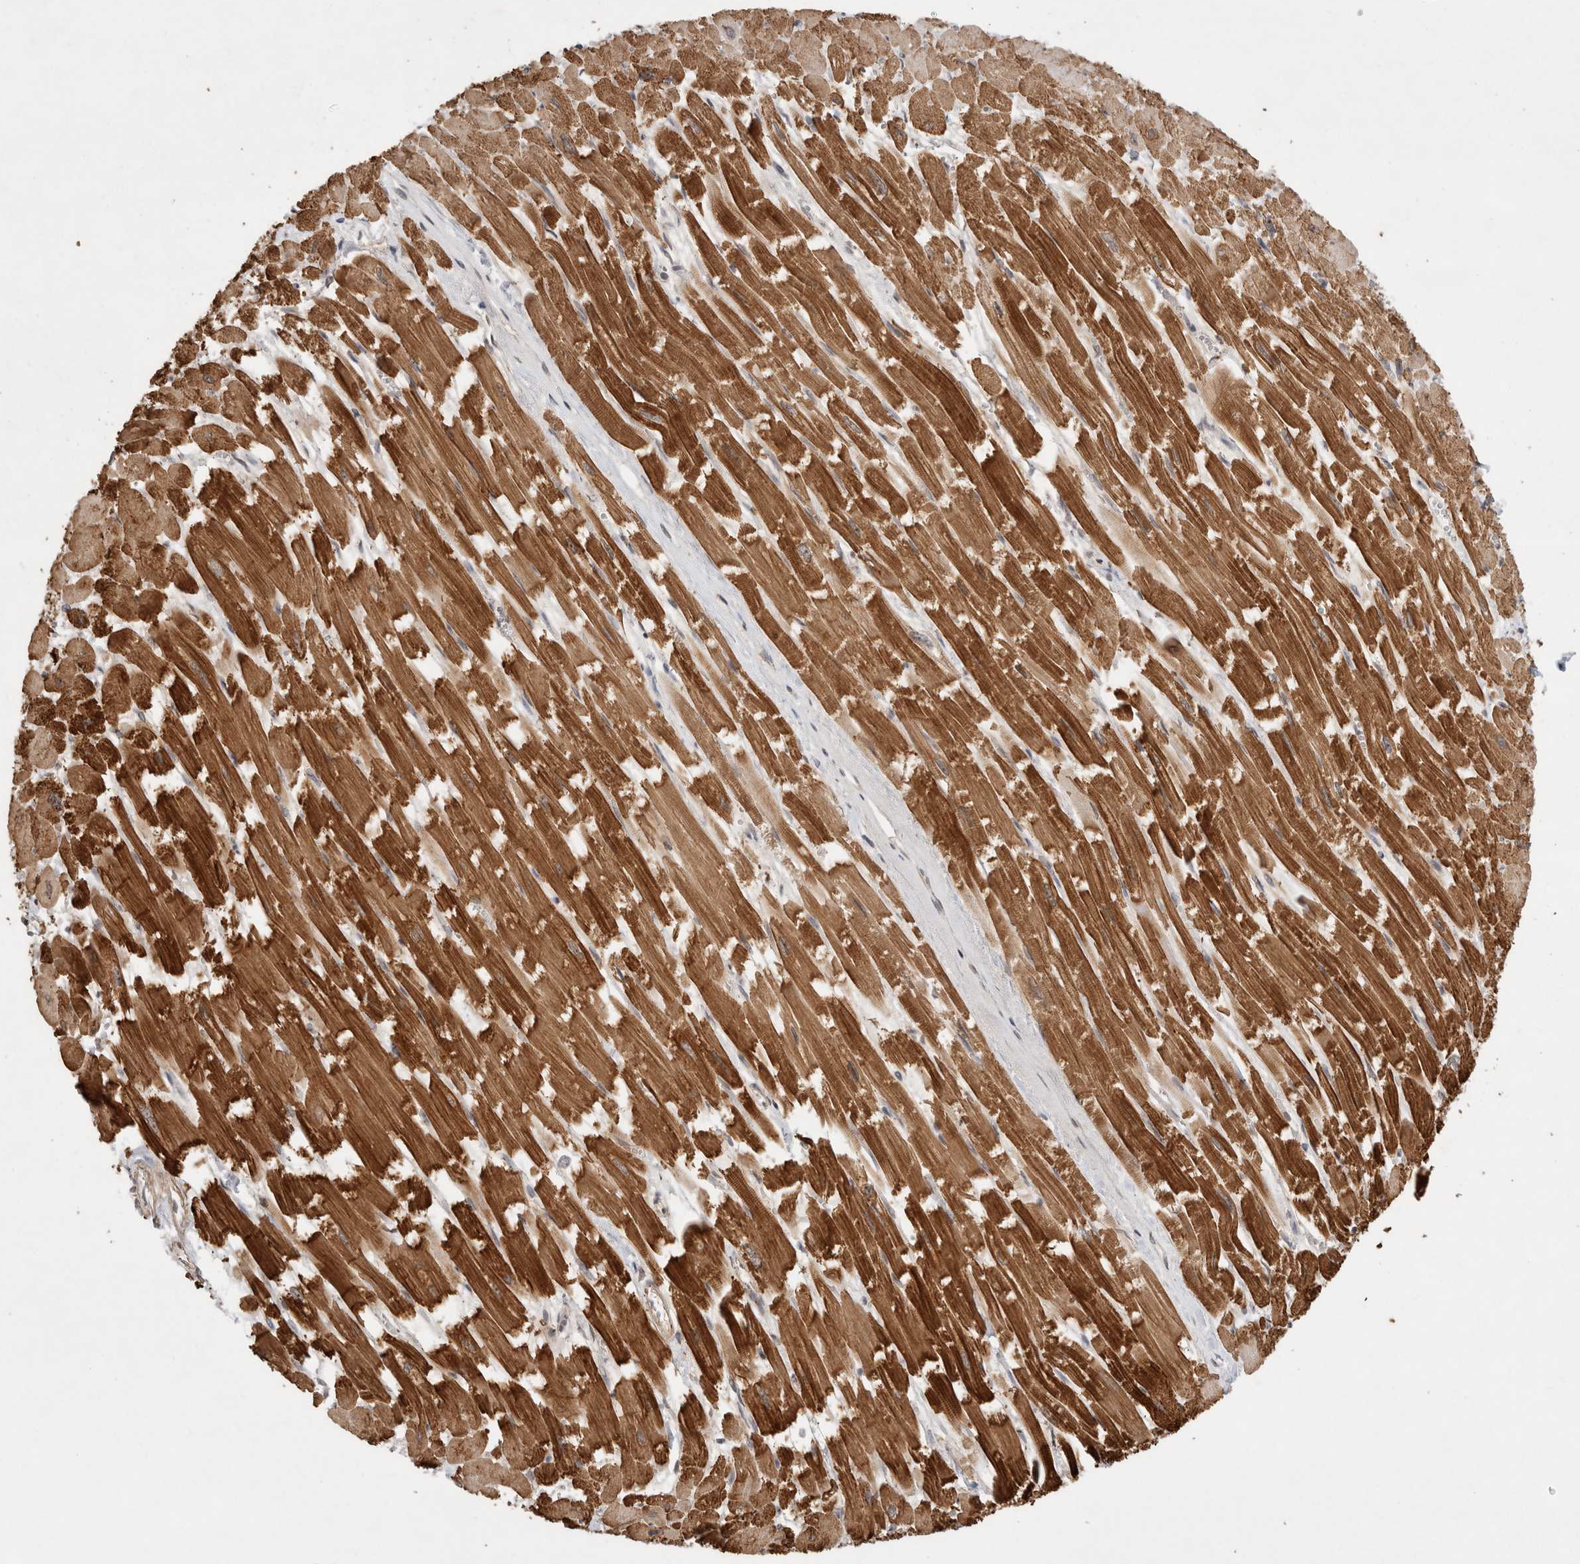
{"staining": {"intensity": "strong", "quantity": "25%-75%", "location": "cytoplasmic/membranous"}, "tissue": "heart muscle", "cell_type": "Cardiomyocytes", "image_type": "normal", "snomed": [{"axis": "morphology", "description": "Normal tissue, NOS"}, {"axis": "topography", "description": "Heart"}], "caption": "Cardiomyocytes reveal high levels of strong cytoplasmic/membranous expression in approximately 25%-75% of cells in benign human heart muscle.", "gene": "MPHOSPH6", "patient": {"sex": "male", "age": 54}}